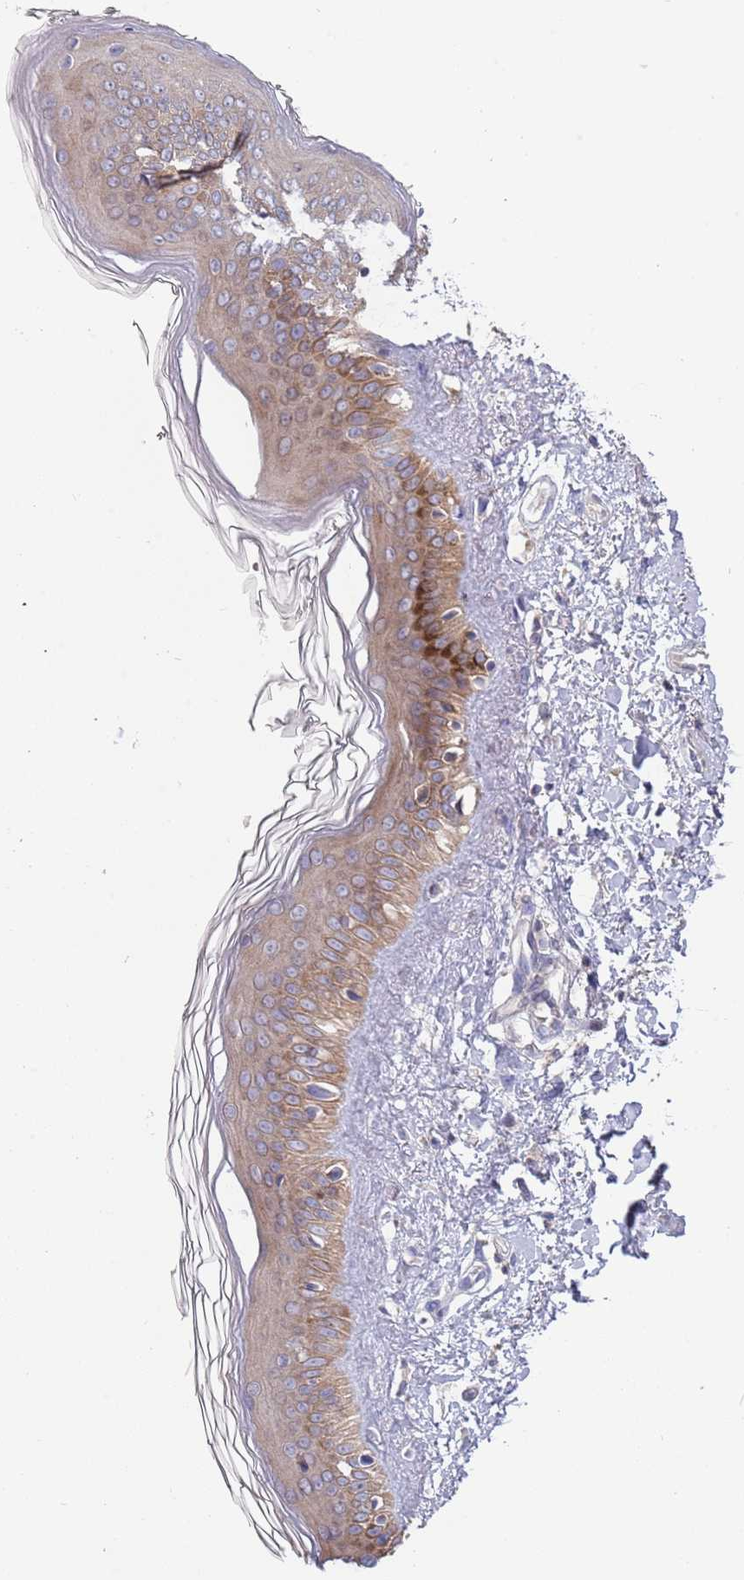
{"staining": {"intensity": "negative", "quantity": "none", "location": "none"}, "tissue": "skin", "cell_type": "Fibroblasts", "image_type": "normal", "snomed": [{"axis": "morphology", "description": "Normal tissue, NOS"}, {"axis": "topography", "description": "Skin"}], "caption": "IHC photomicrograph of unremarkable human skin stained for a protein (brown), which shows no staining in fibroblasts.", "gene": "ABCC10", "patient": {"sex": "female", "age": 58}}